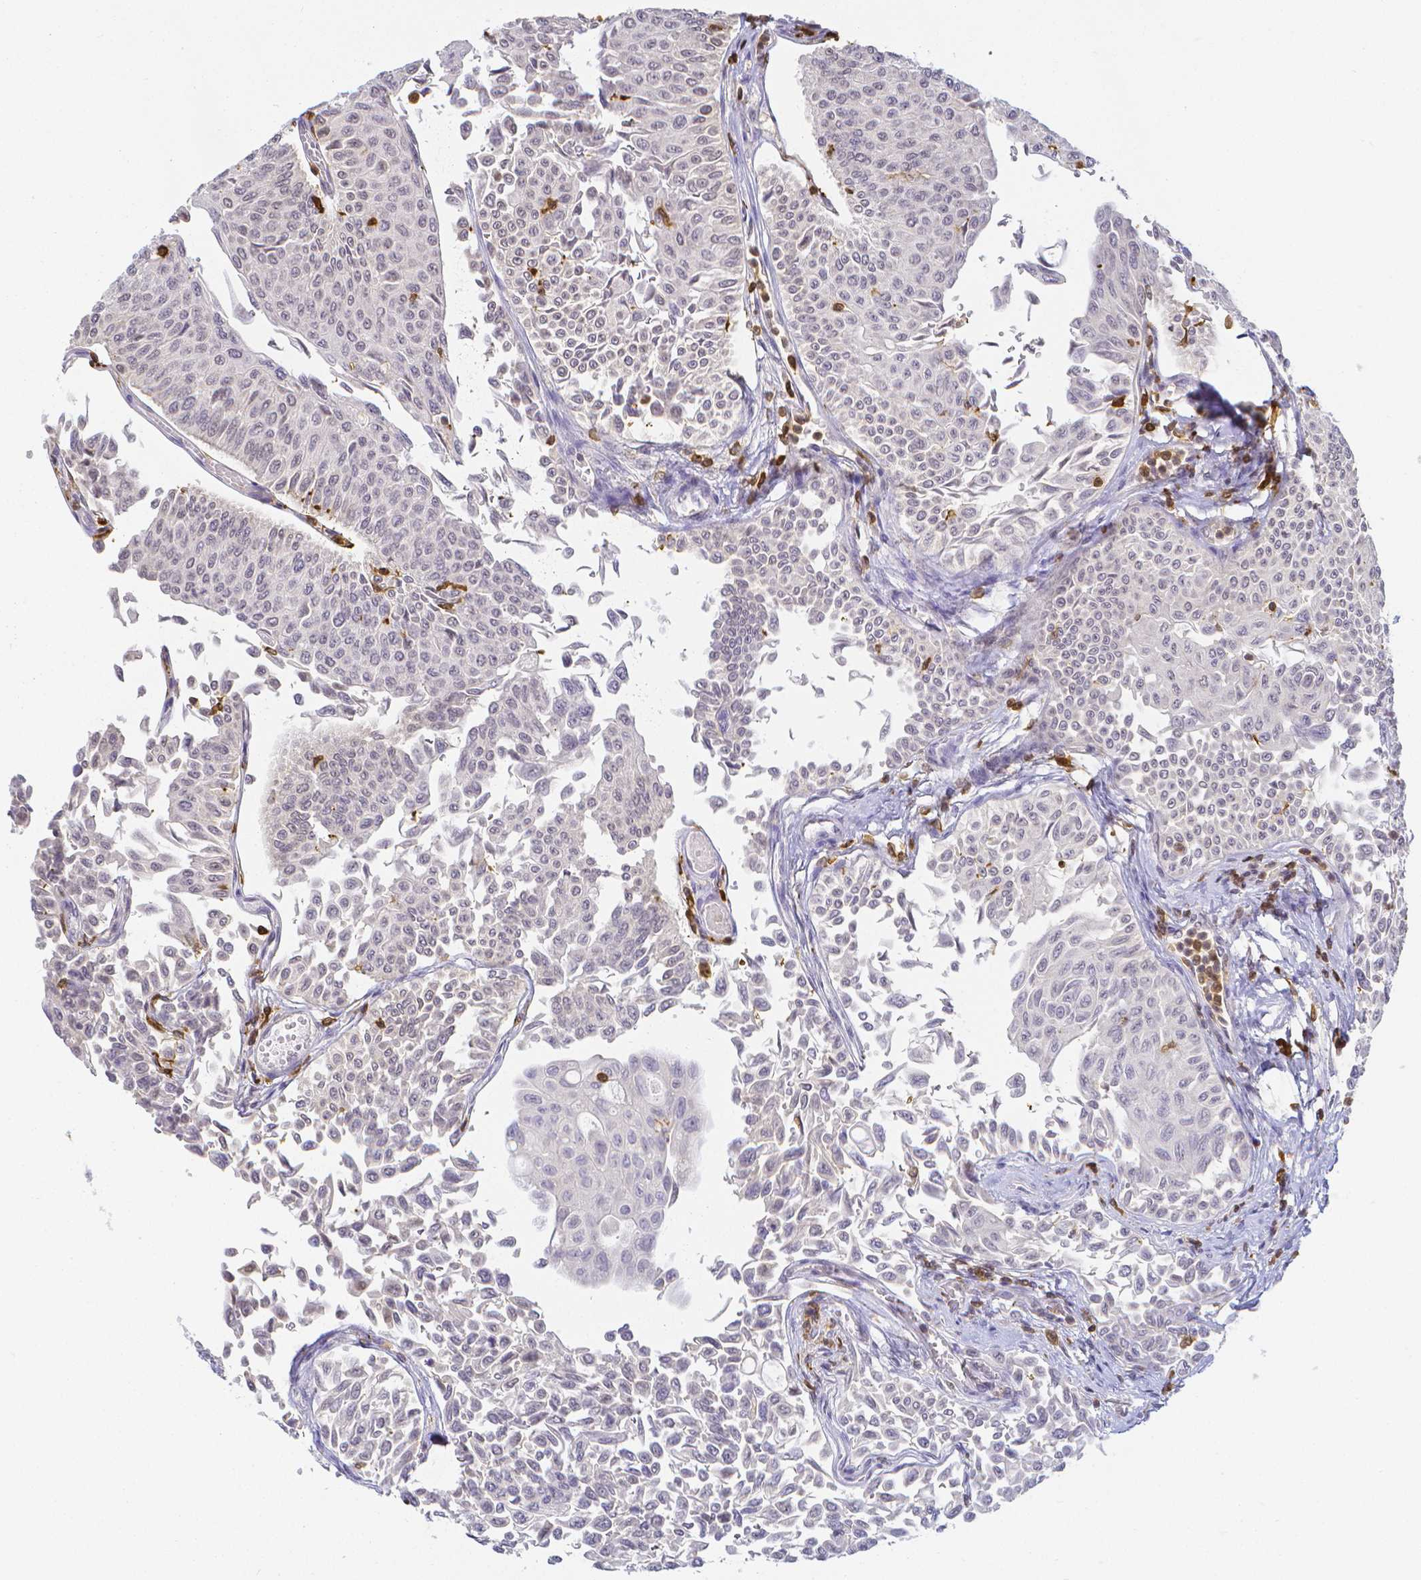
{"staining": {"intensity": "negative", "quantity": "none", "location": "none"}, "tissue": "urothelial cancer", "cell_type": "Tumor cells", "image_type": "cancer", "snomed": [{"axis": "morphology", "description": "Urothelial carcinoma, NOS"}, {"axis": "topography", "description": "Urinary bladder"}], "caption": "Tumor cells show no significant protein expression in transitional cell carcinoma. (Immunohistochemistry (ihc), brightfield microscopy, high magnification).", "gene": "COTL1", "patient": {"sex": "male", "age": 59}}